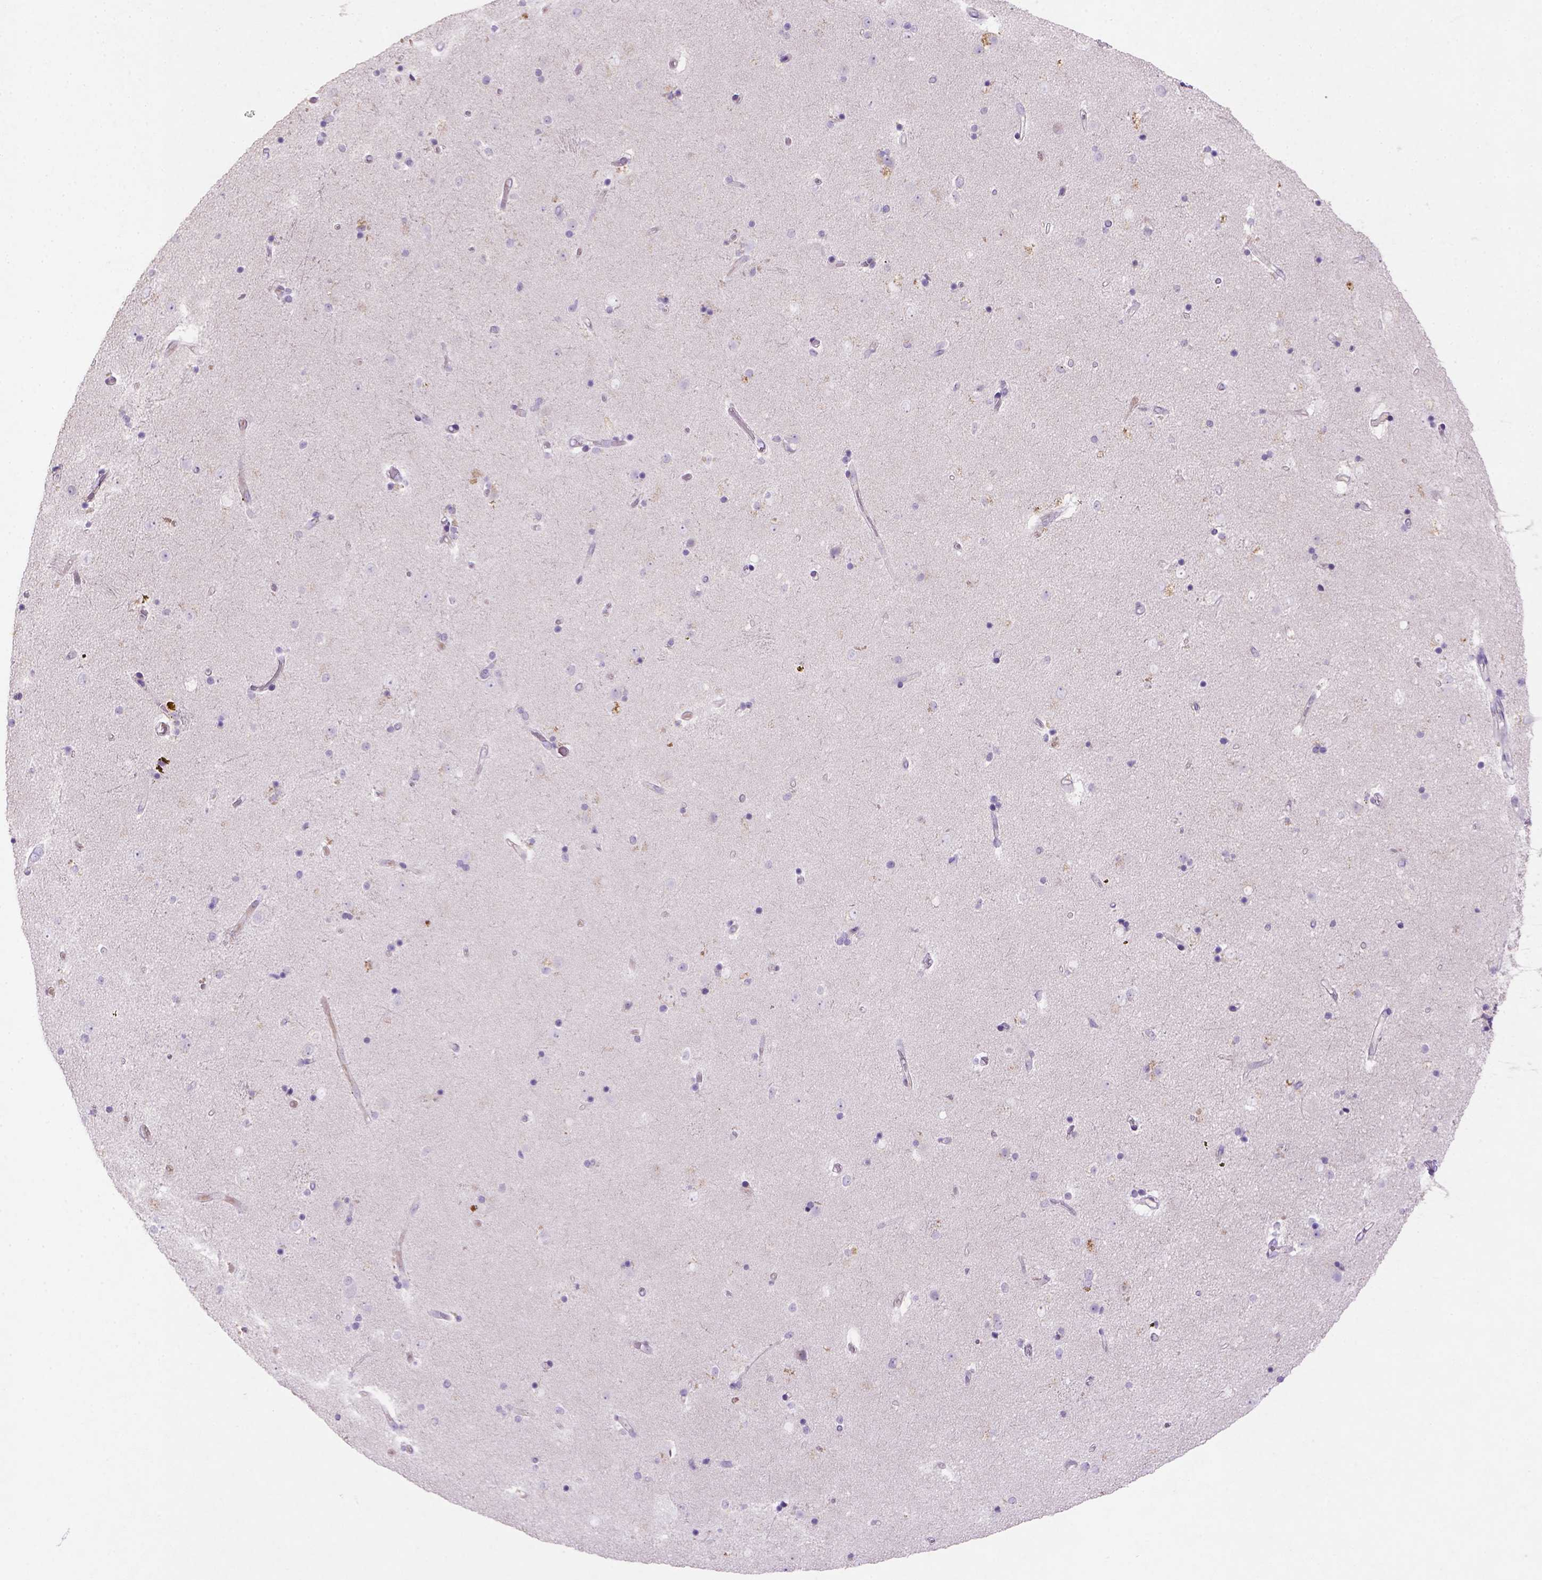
{"staining": {"intensity": "negative", "quantity": "none", "location": "none"}, "tissue": "caudate", "cell_type": "Glial cells", "image_type": "normal", "snomed": [{"axis": "morphology", "description": "Normal tissue, NOS"}, {"axis": "topography", "description": "Lateral ventricle wall"}], "caption": "The photomicrograph shows no significant staining in glial cells of caudate. Brightfield microscopy of immunohistochemistry stained with DAB (3,3'-diaminobenzidine) (brown) and hematoxylin (blue), captured at high magnification.", "gene": "NUDT2", "patient": {"sex": "female", "age": 71}}